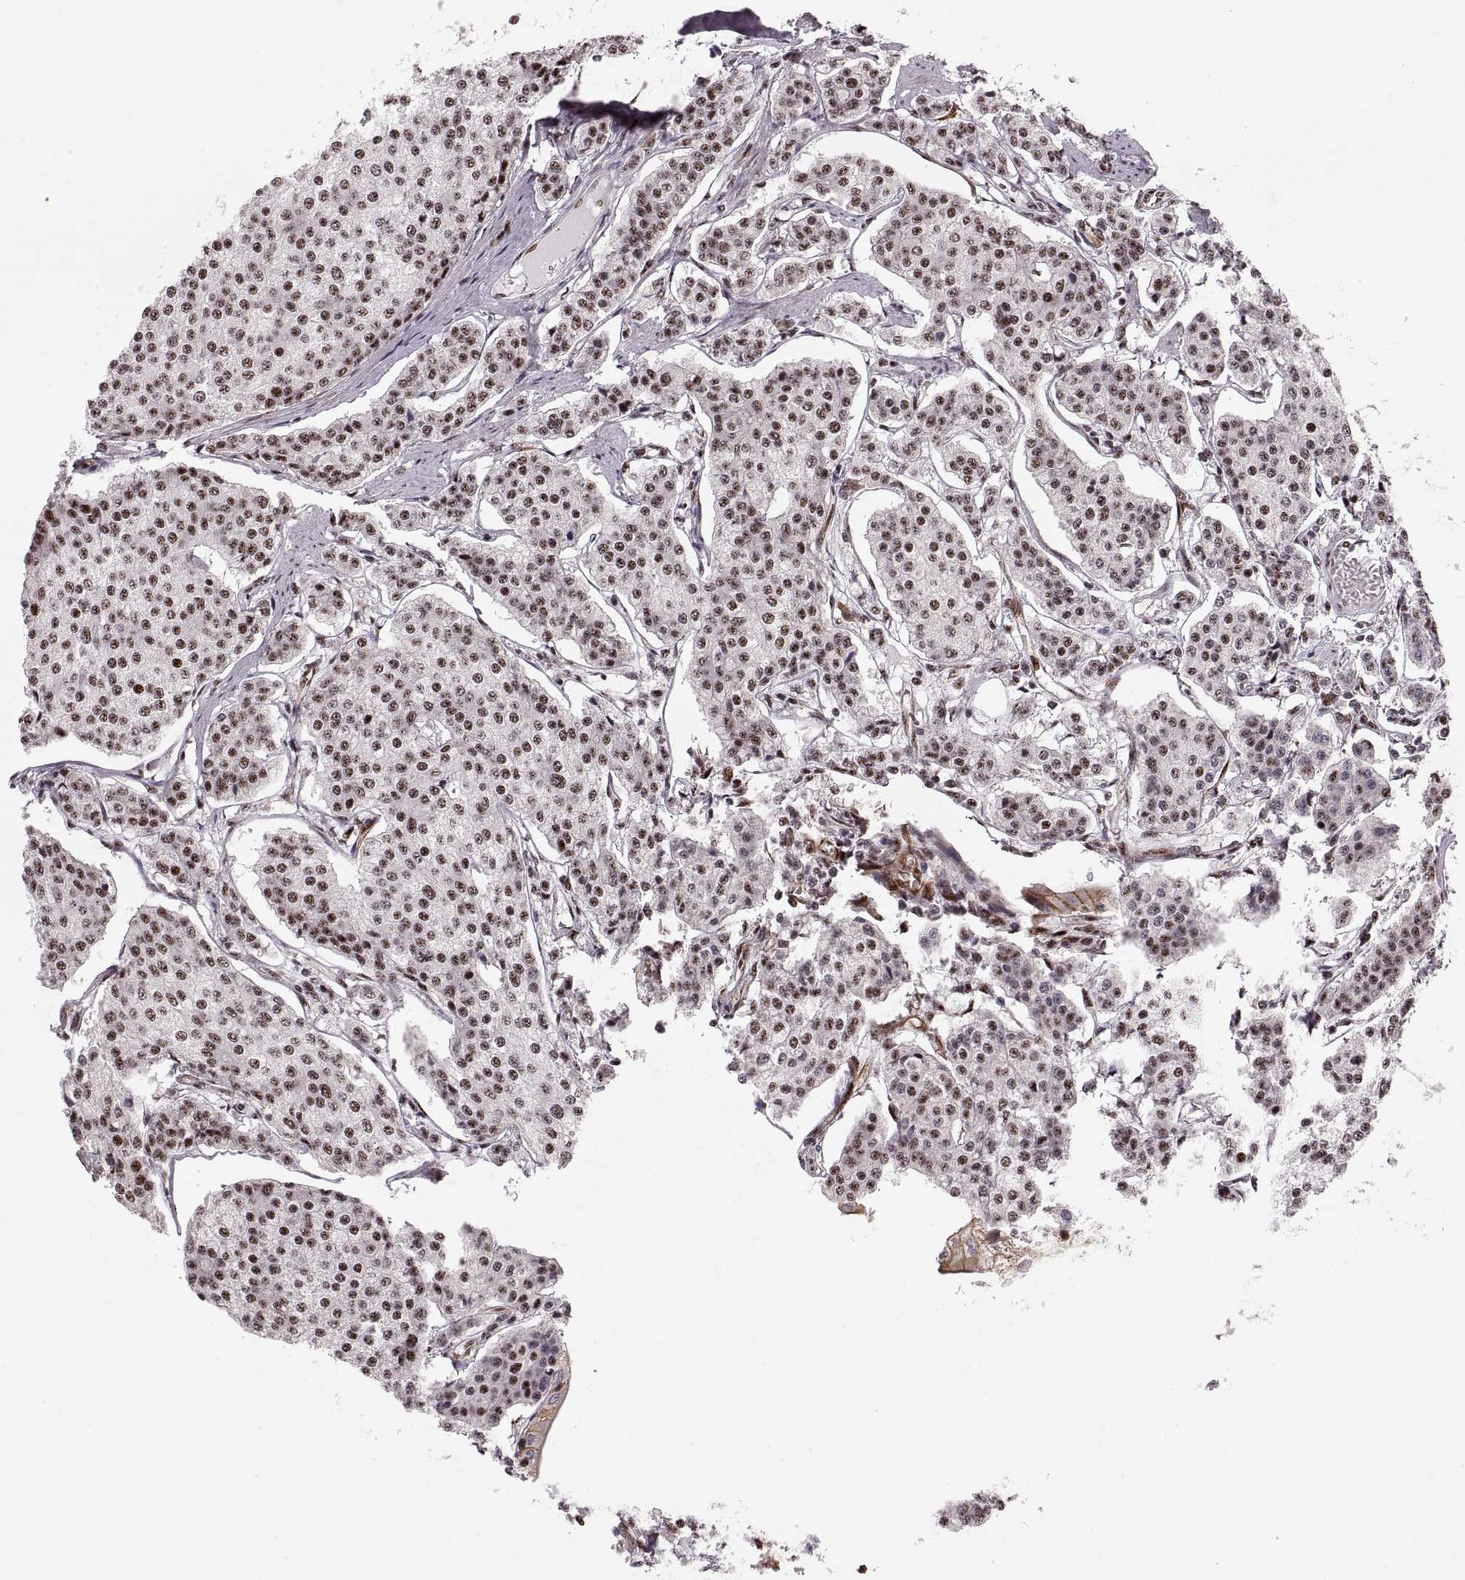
{"staining": {"intensity": "moderate", "quantity": ">75%", "location": "nuclear"}, "tissue": "carcinoid", "cell_type": "Tumor cells", "image_type": "cancer", "snomed": [{"axis": "morphology", "description": "Carcinoid, malignant, NOS"}, {"axis": "topography", "description": "Small intestine"}], "caption": "Tumor cells display moderate nuclear positivity in approximately >75% of cells in carcinoid.", "gene": "ZCCHC17", "patient": {"sex": "female", "age": 65}}